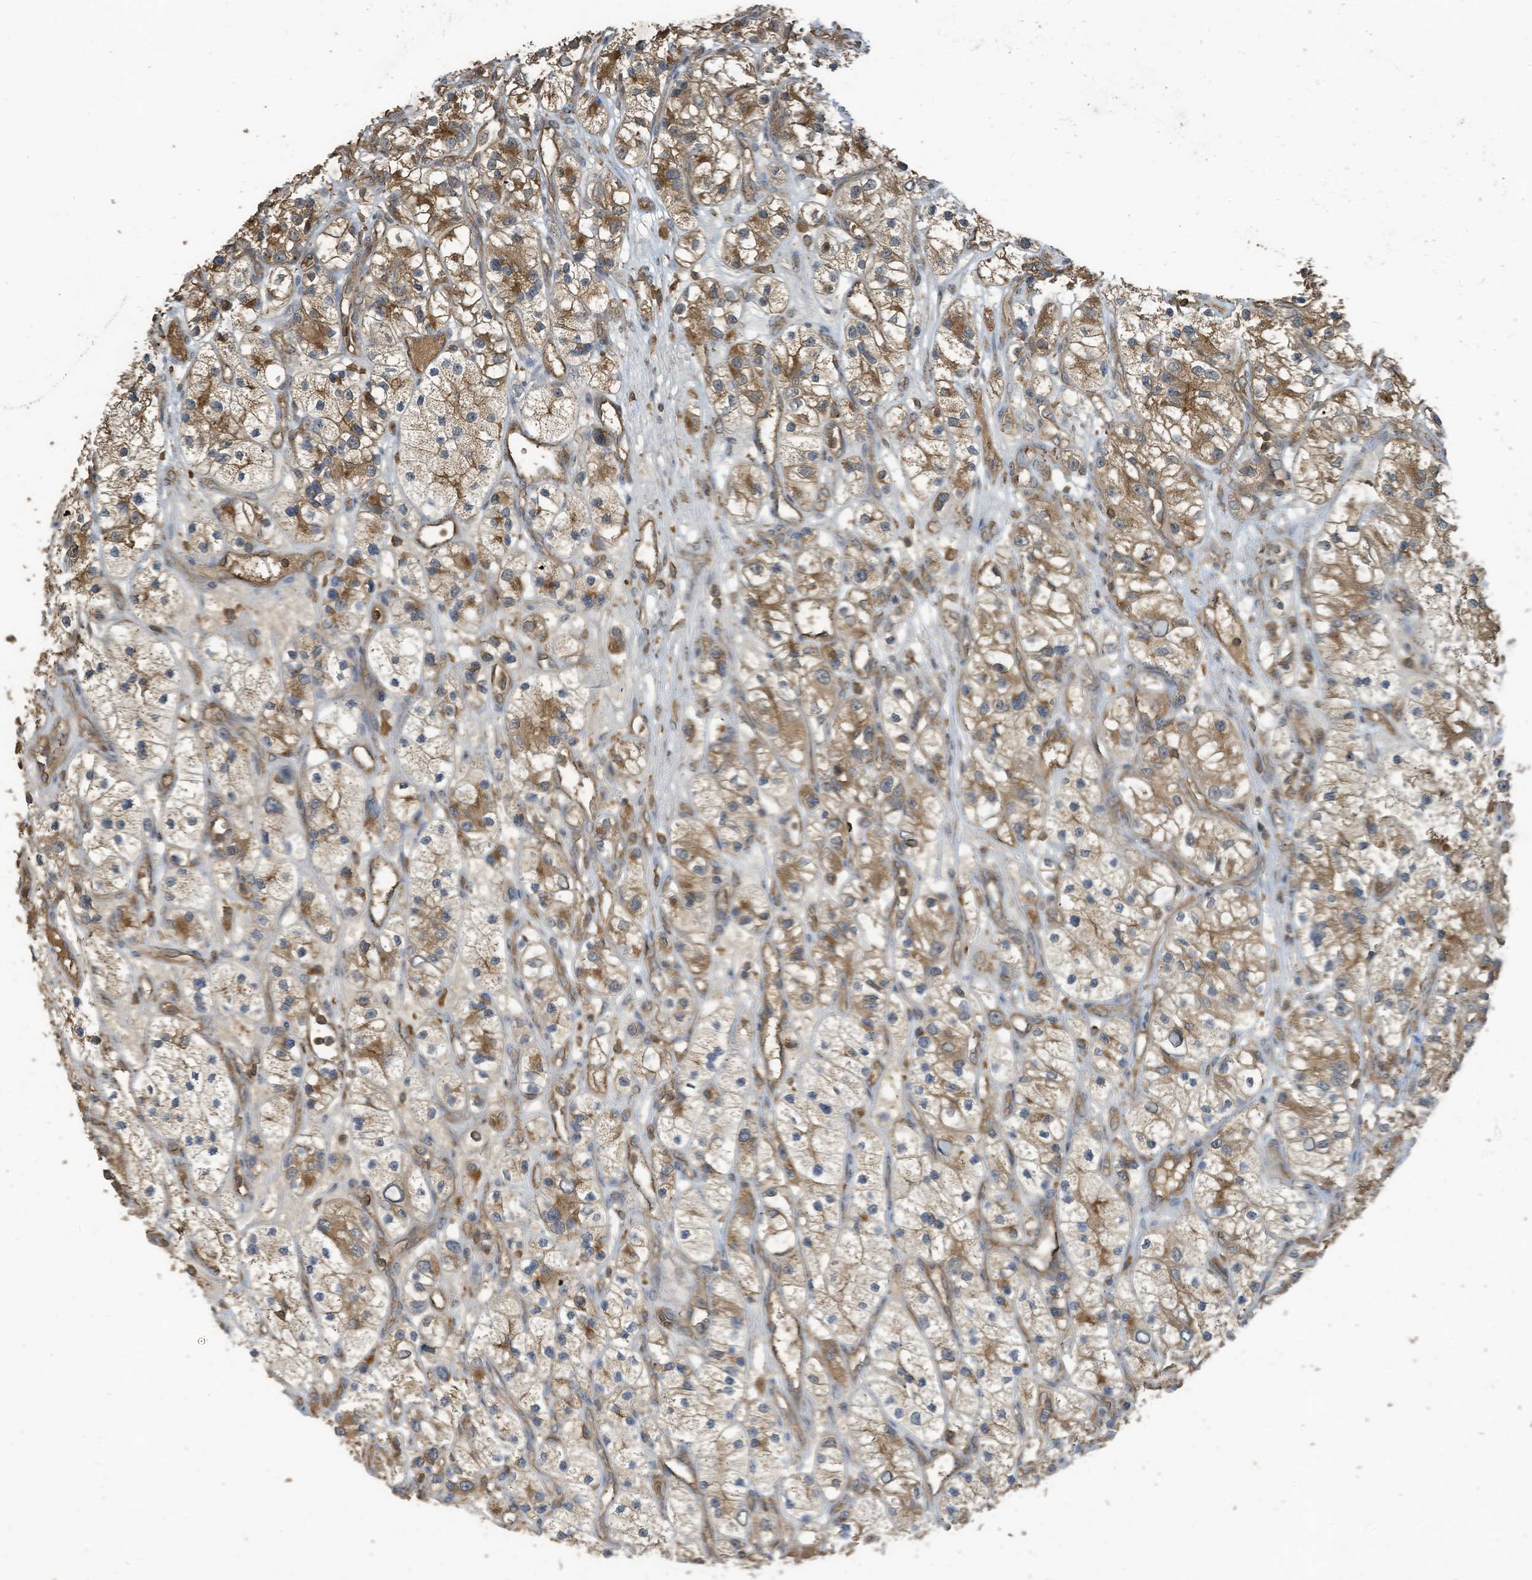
{"staining": {"intensity": "moderate", "quantity": ">75%", "location": "cytoplasmic/membranous"}, "tissue": "renal cancer", "cell_type": "Tumor cells", "image_type": "cancer", "snomed": [{"axis": "morphology", "description": "Adenocarcinoma, NOS"}, {"axis": "topography", "description": "Kidney"}], "caption": "The micrograph exhibits a brown stain indicating the presence of a protein in the cytoplasmic/membranous of tumor cells in renal cancer (adenocarcinoma).", "gene": "COX10", "patient": {"sex": "female", "age": 57}}